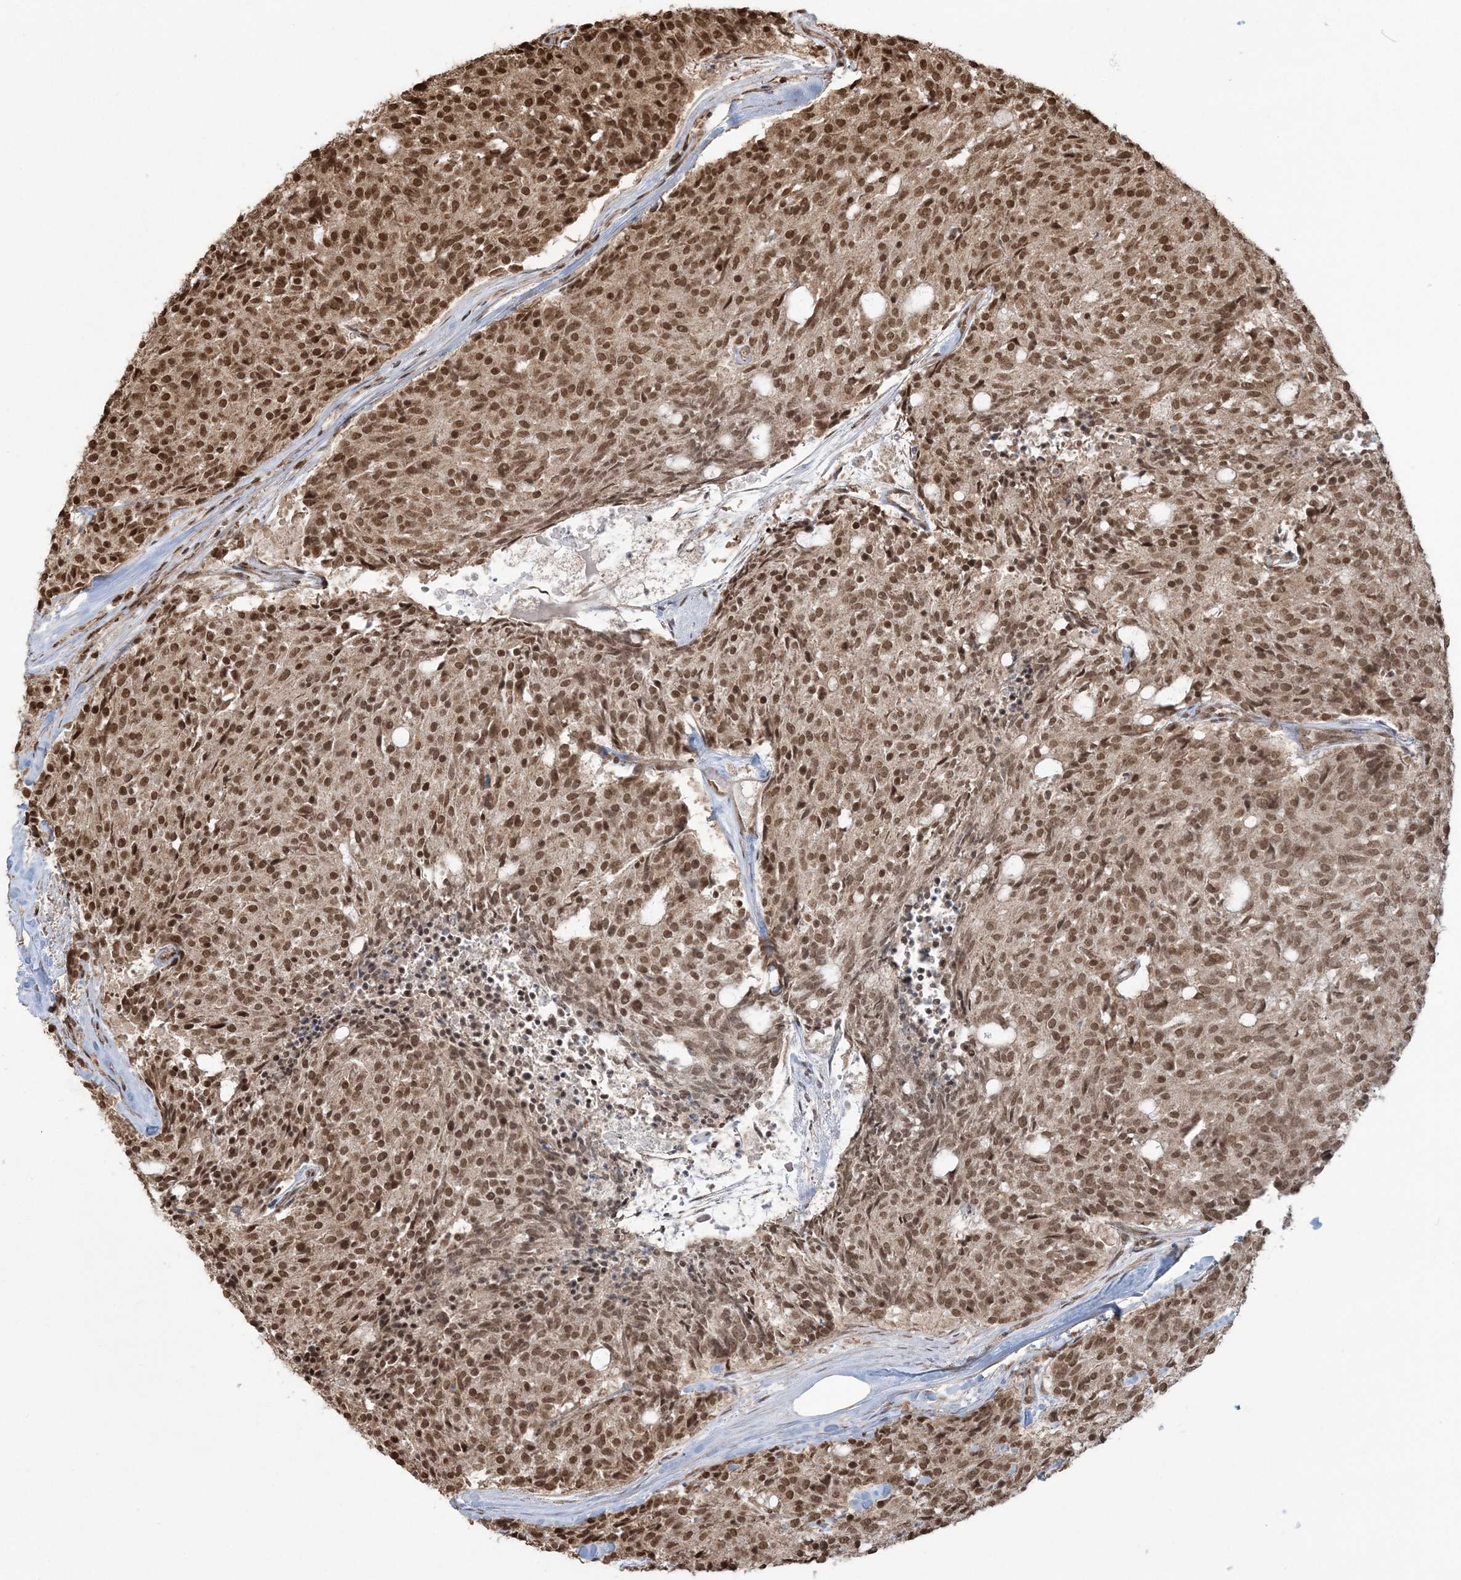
{"staining": {"intensity": "strong", "quantity": ">75%", "location": "nuclear"}, "tissue": "carcinoid", "cell_type": "Tumor cells", "image_type": "cancer", "snomed": [{"axis": "morphology", "description": "Carcinoid, malignant, NOS"}, {"axis": "topography", "description": "Pancreas"}], "caption": "The image demonstrates staining of carcinoid (malignant), revealing strong nuclear protein staining (brown color) within tumor cells. The protein of interest is shown in brown color, while the nuclei are stained blue.", "gene": "ZNF839", "patient": {"sex": "female", "age": 54}}